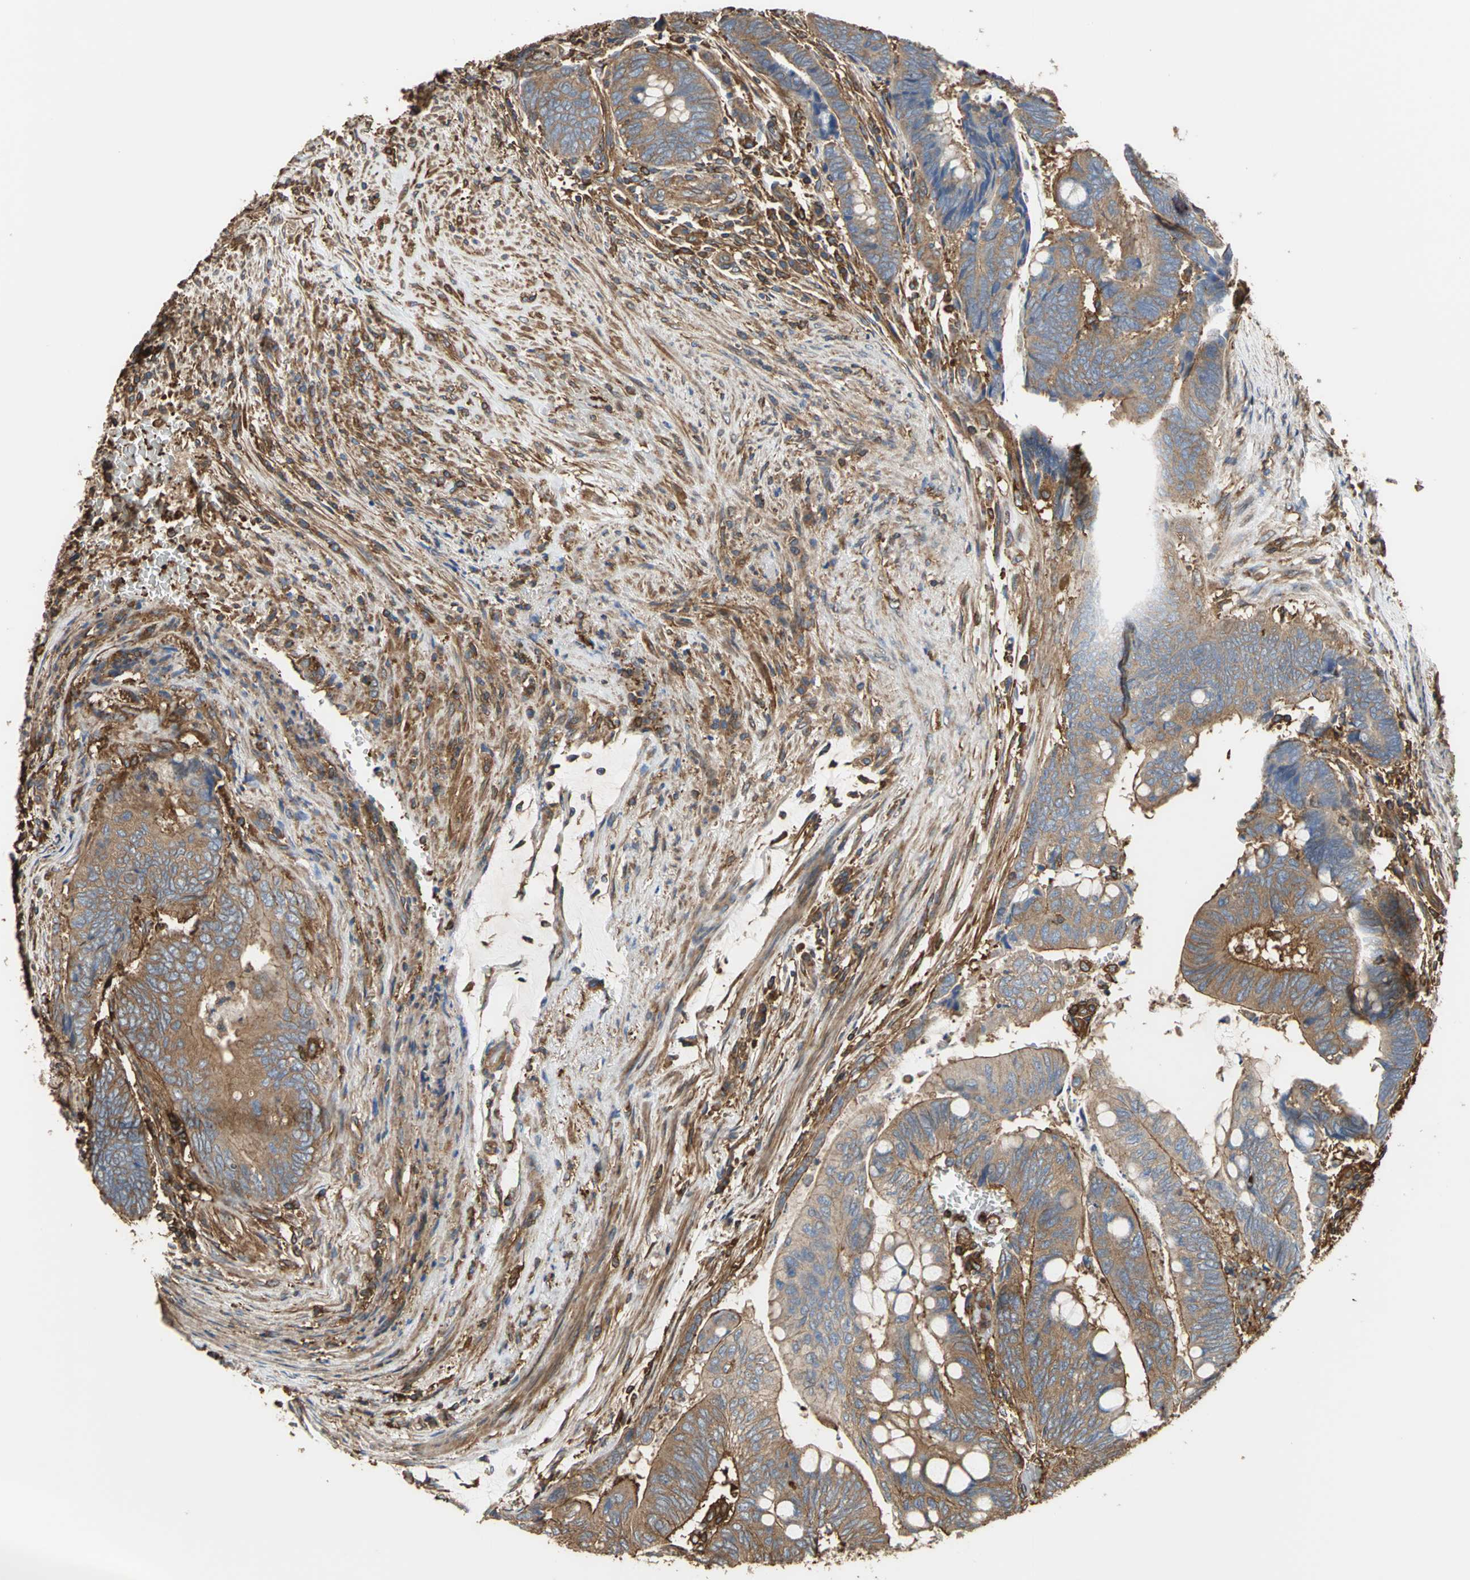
{"staining": {"intensity": "moderate", "quantity": ">75%", "location": "cytoplasmic/membranous"}, "tissue": "colorectal cancer", "cell_type": "Tumor cells", "image_type": "cancer", "snomed": [{"axis": "morphology", "description": "Normal tissue, NOS"}, {"axis": "morphology", "description": "Adenocarcinoma, NOS"}, {"axis": "topography", "description": "Rectum"}, {"axis": "topography", "description": "Peripheral nerve tissue"}], "caption": "Immunohistochemical staining of adenocarcinoma (colorectal) reveals moderate cytoplasmic/membranous protein staining in approximately >75% of tumor cells.", "gene": "TLN1", "patient": {"sex": "male", "age": 92}}